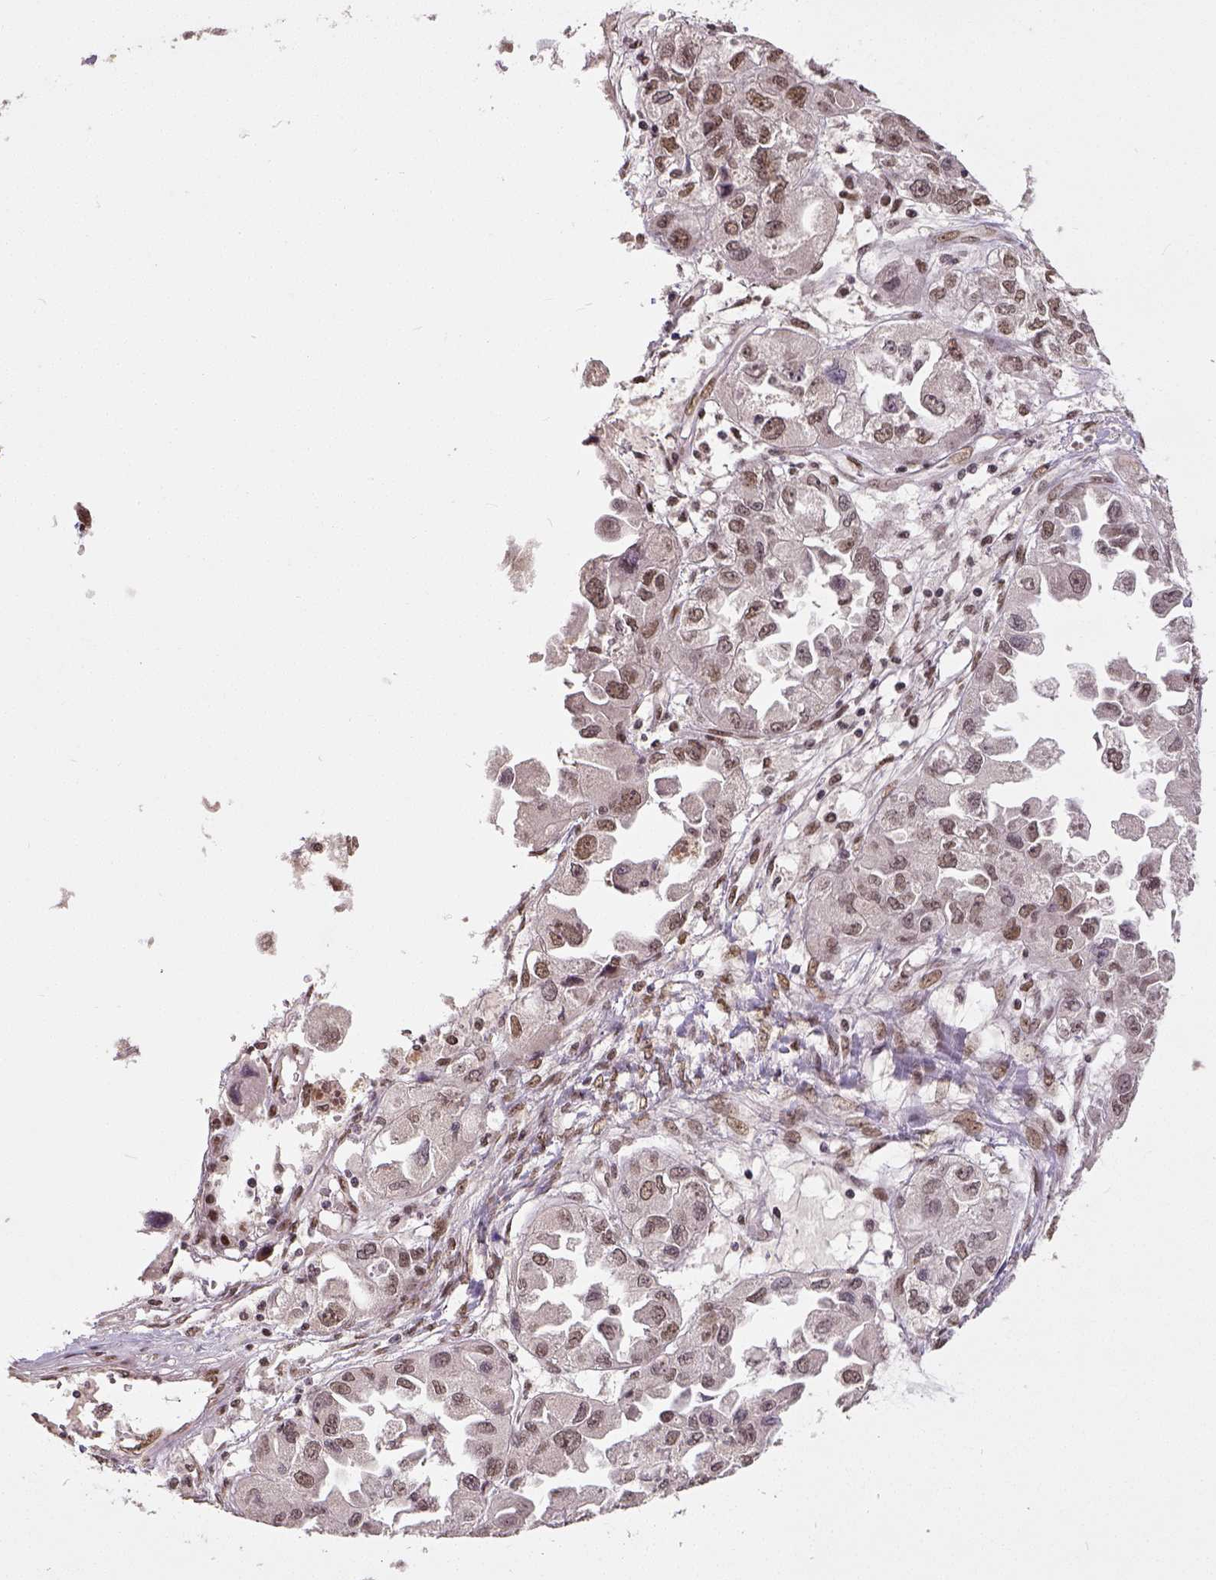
{"staining": {"intensity": "moderate", "quantity": ">75%", "location": "nuclear"}, "tissue": "ovarian cancer", "cell_type": "Tumor cells", "image_type": "cancer", "snomed": [{"axis": "morphology", "description": "Cystadenocarcinoma, serous, NOS"}, {"axis": "topography", "description": "Ovary"}], "caption": "Moderate nuclear protein staining is present in about >75% of tumor cells in serous cystadenocarcinoma (ovarian). The staining is performed using DAB (3,3'-diaminobenzidine) brown chromogen to label protein expression. The nuclei are counter-stained blue using hematoxylin.", "gene": "ATRX", "patient": {"sex": "female", "age": 84}}